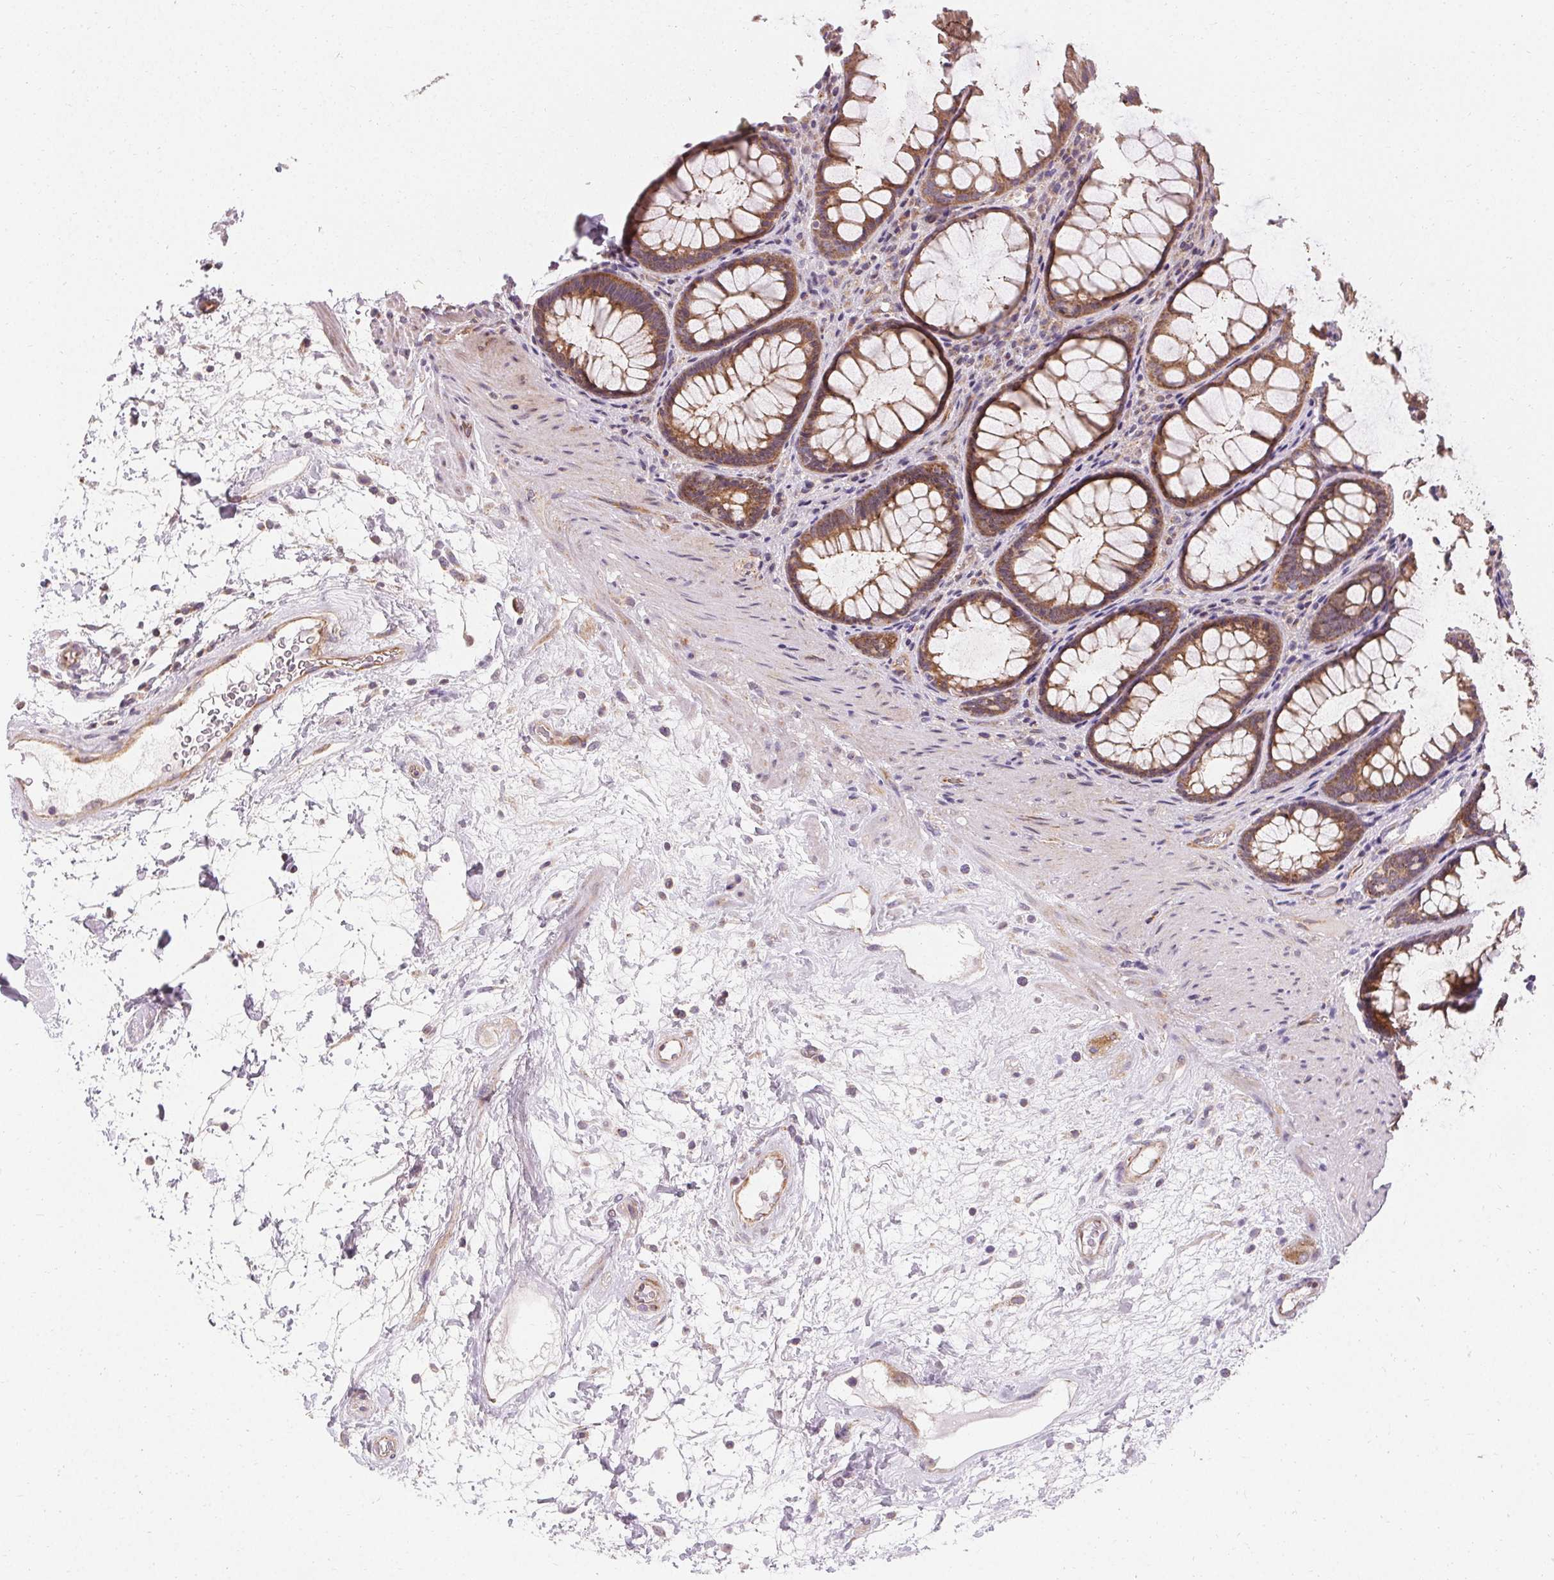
{"staining": {"intensity": "moderate", "quantity": ">75%", "location": "cytoplasmic/membranous"}, "tissue": "rectum", "cell_type": "Glandular cells", "image_type": "normal", "snomed": [{"axis": "morphology", "description": "Normal tissue, NOS"}, {"axis": "topography", "description": "Rectum"}], "caption": "A medium amount of moderate cytoplasmic/membranous staining is seen in approximately >75% of glandular cells in normal rectum. (DAB (3,3'-diaminobenzidine) = brown stain, brightfield microscopy at high magnification).", "gene": "APLP1", "patient": {"sex": "male", "age": 72}}